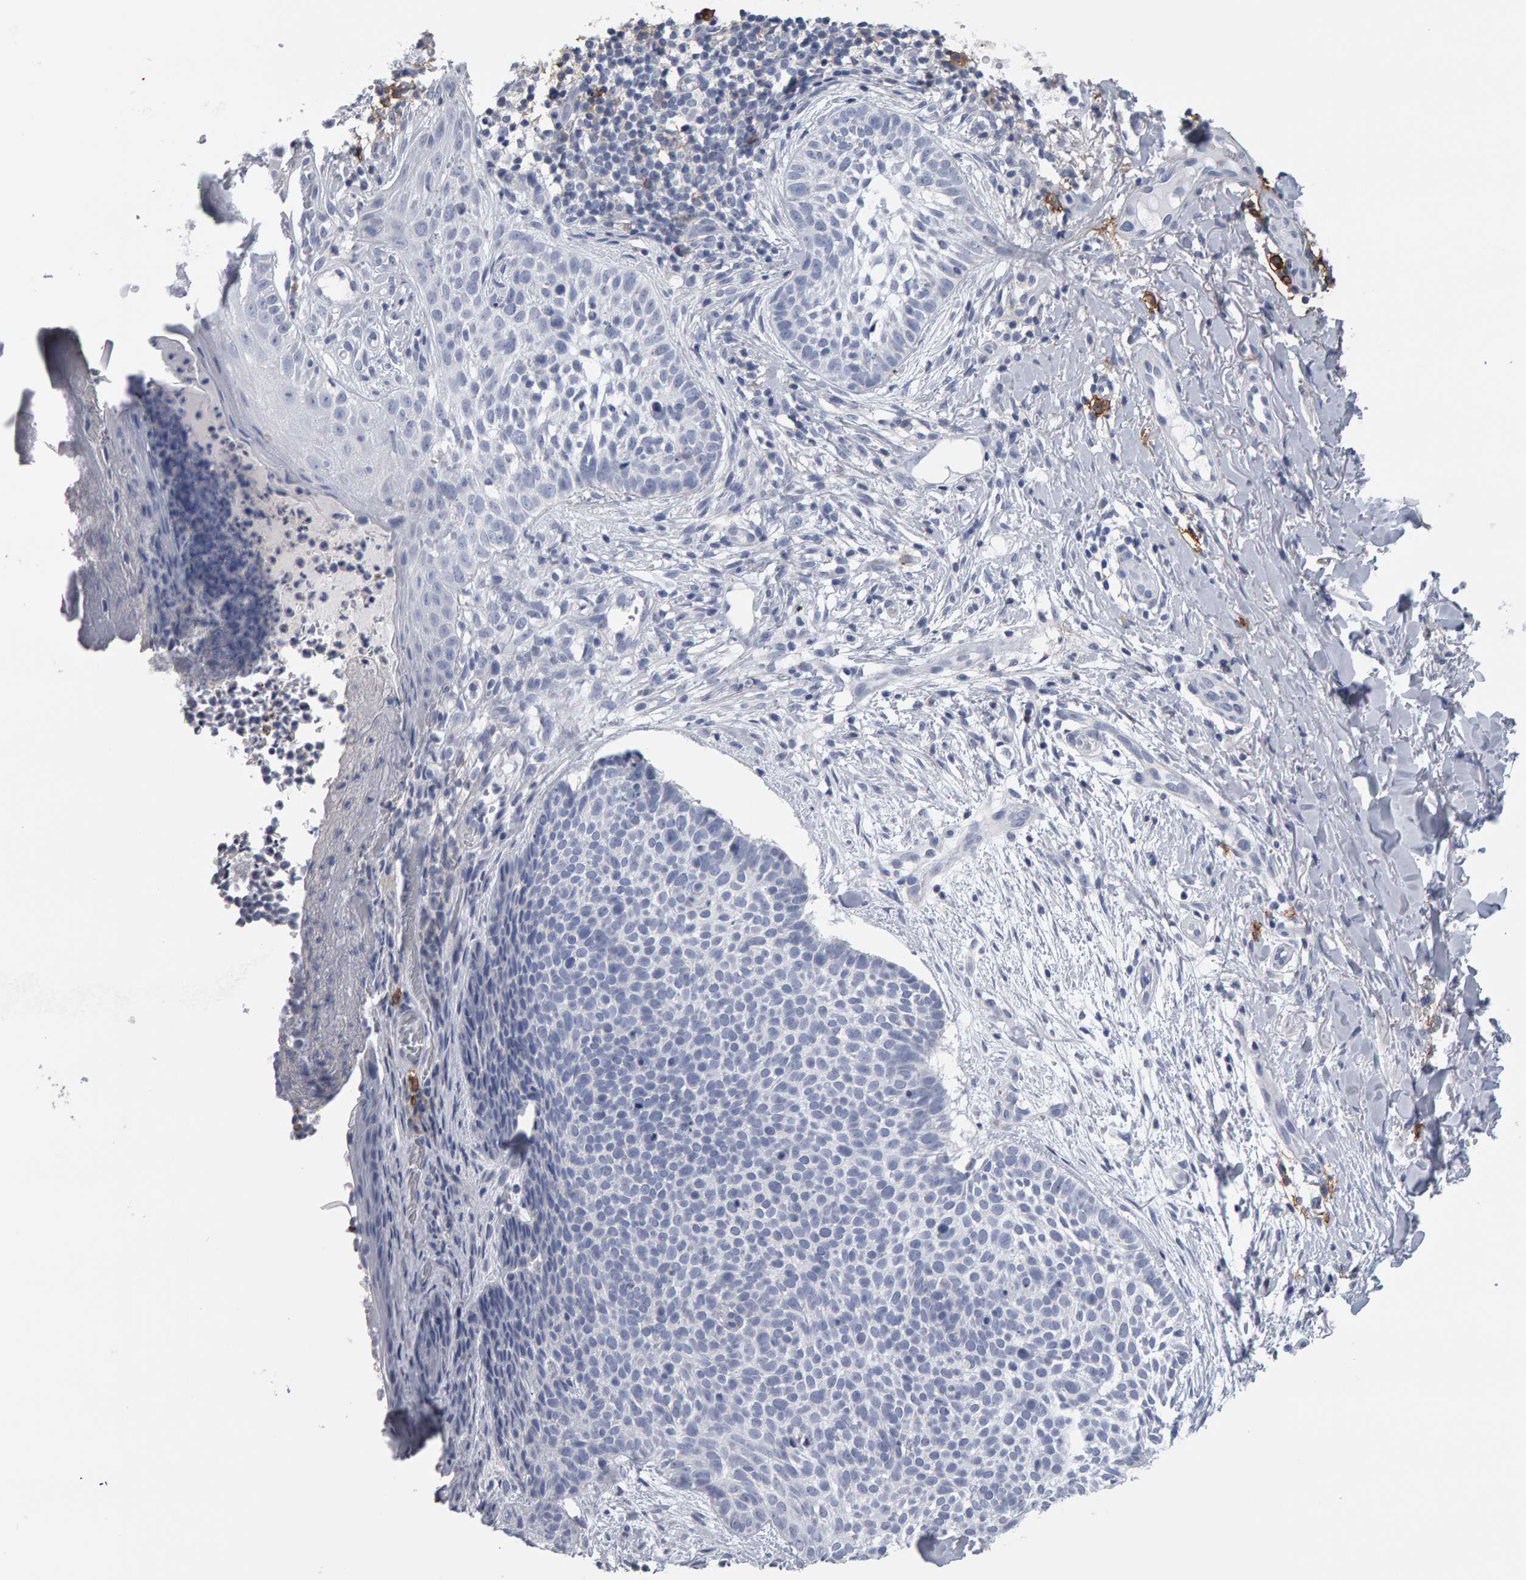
{"staining": {"intensity": "negative", "quantity": "none", "location": "none"}, "tissue": "skin cancer", "cell_type": "Tumor cells", "image_type": "cancer", "snomed": [{"axis": "morphology", "description": "Normal tissue, NOS"}, {"axis": "morphology", "description": "Basal cell carcinoma"}, {"axis": "topography", "description": "Skin"}], "caption": "A high-resolution photomicrograph shows immunohistochemistry (IHC) staining of skin basal cell carcinoma, which shows no significant positivity in tumor cells.", "gene": "CD38", "patient": {"sex": "male", "age": 67}}